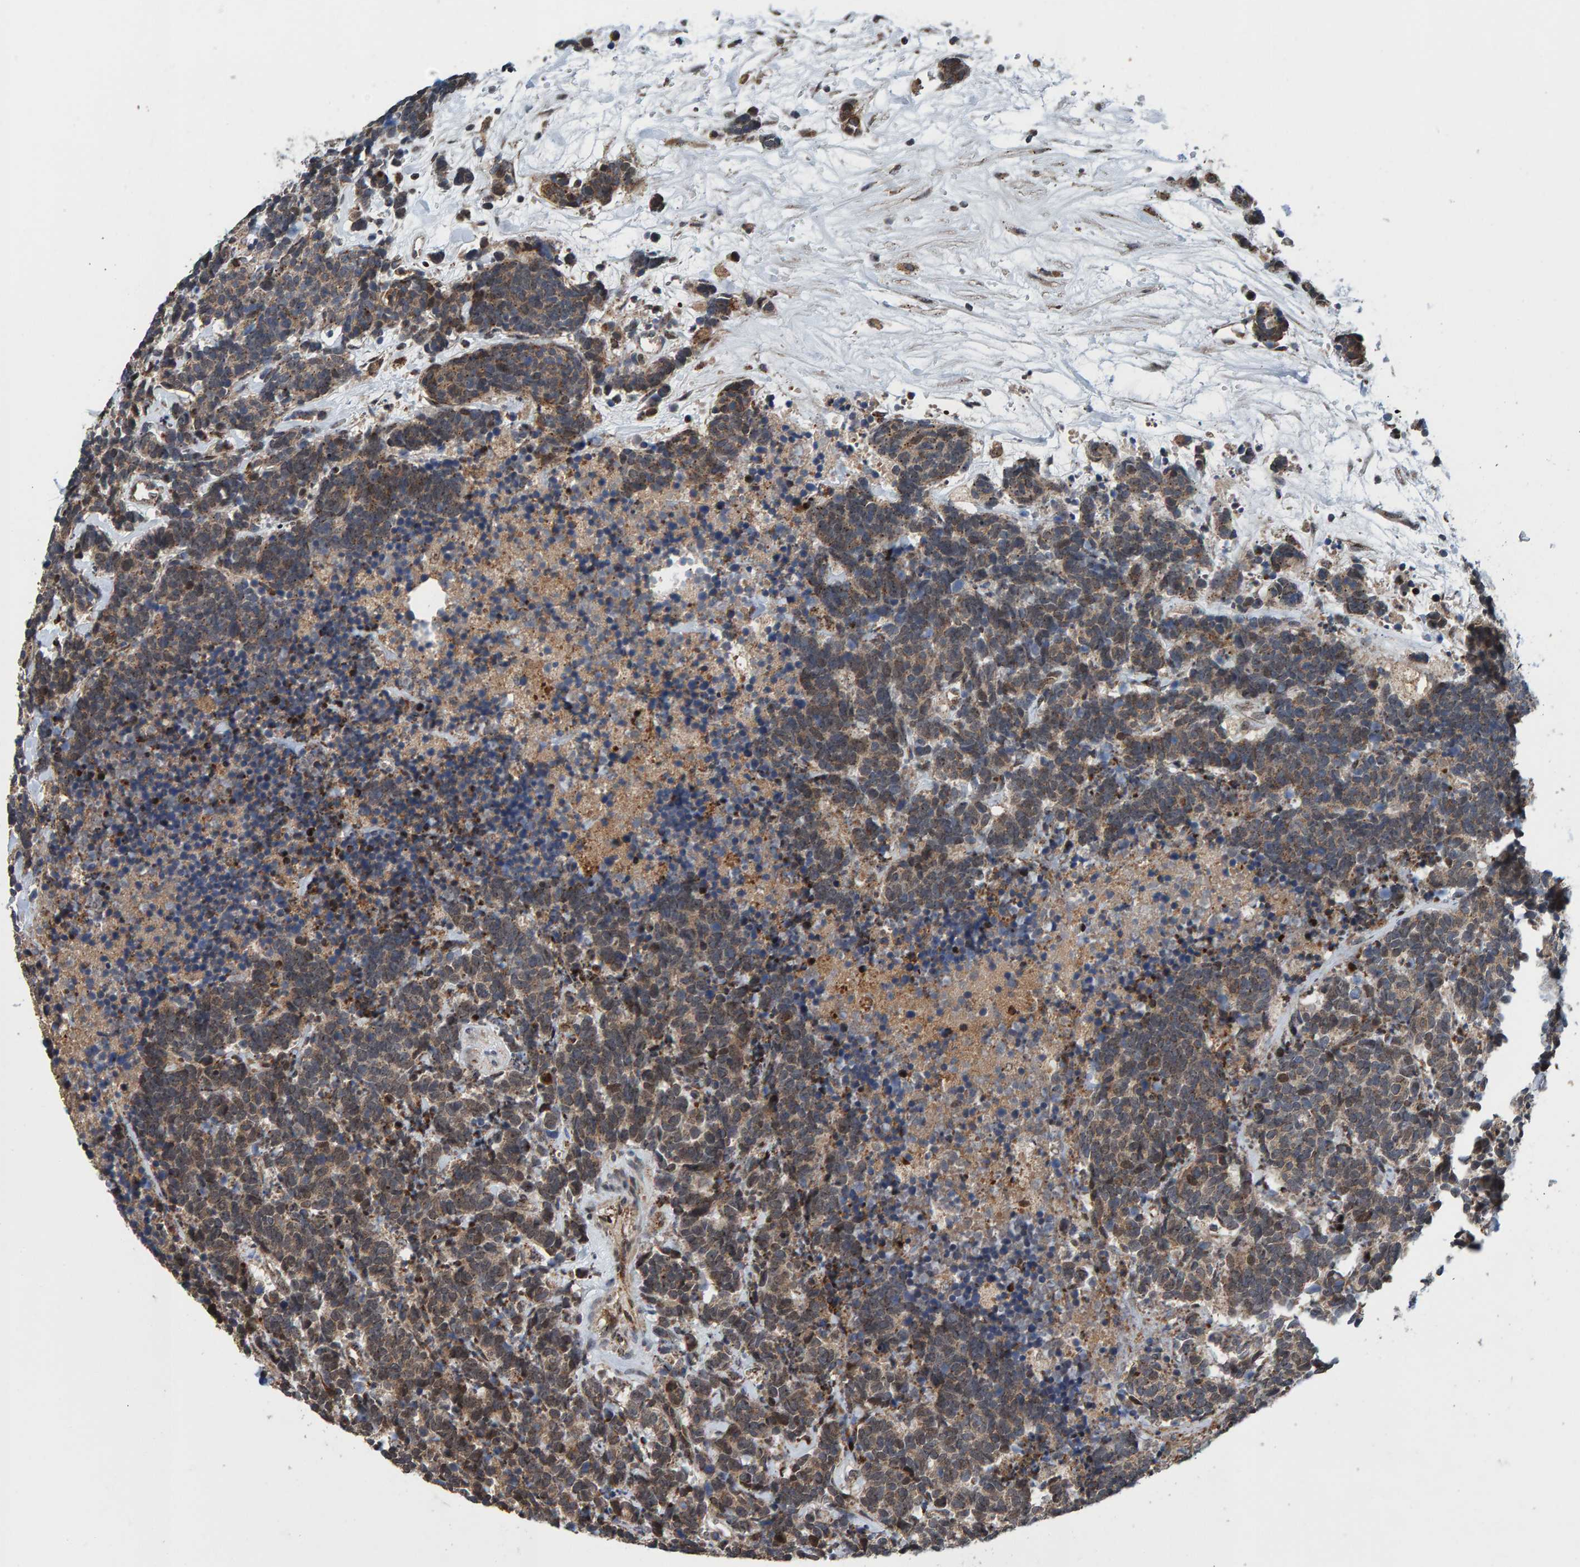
{"staining": {"intensity": "weak", "quantity": ">75%", "location": "cytoplasmic/membranous"}, "tissue": "carcinoid", "cell_type": "Tumor cells", "image_type": "cancer", "snomed": [{"axis": "morphology", "description": "Carcinoma, NOS"}, {"axis": "morphology", "description": "Carcinoid, malignant, NOS"}, {"axis": "topography", "description": "Urinary bladder"}], "caption": "The photomicrograph exhibits immunohistochemical staining of carcinoma. There is weak cytoplasmic/membranous positivity is seen in approximately >75% of tumor cells. Using DAB (brown) and hematoxylin (blue) stains, captured at high magnification using brightfield microscopy.", "gene": "CCDC25", "patient": {"sex": "male", "age": 57}}